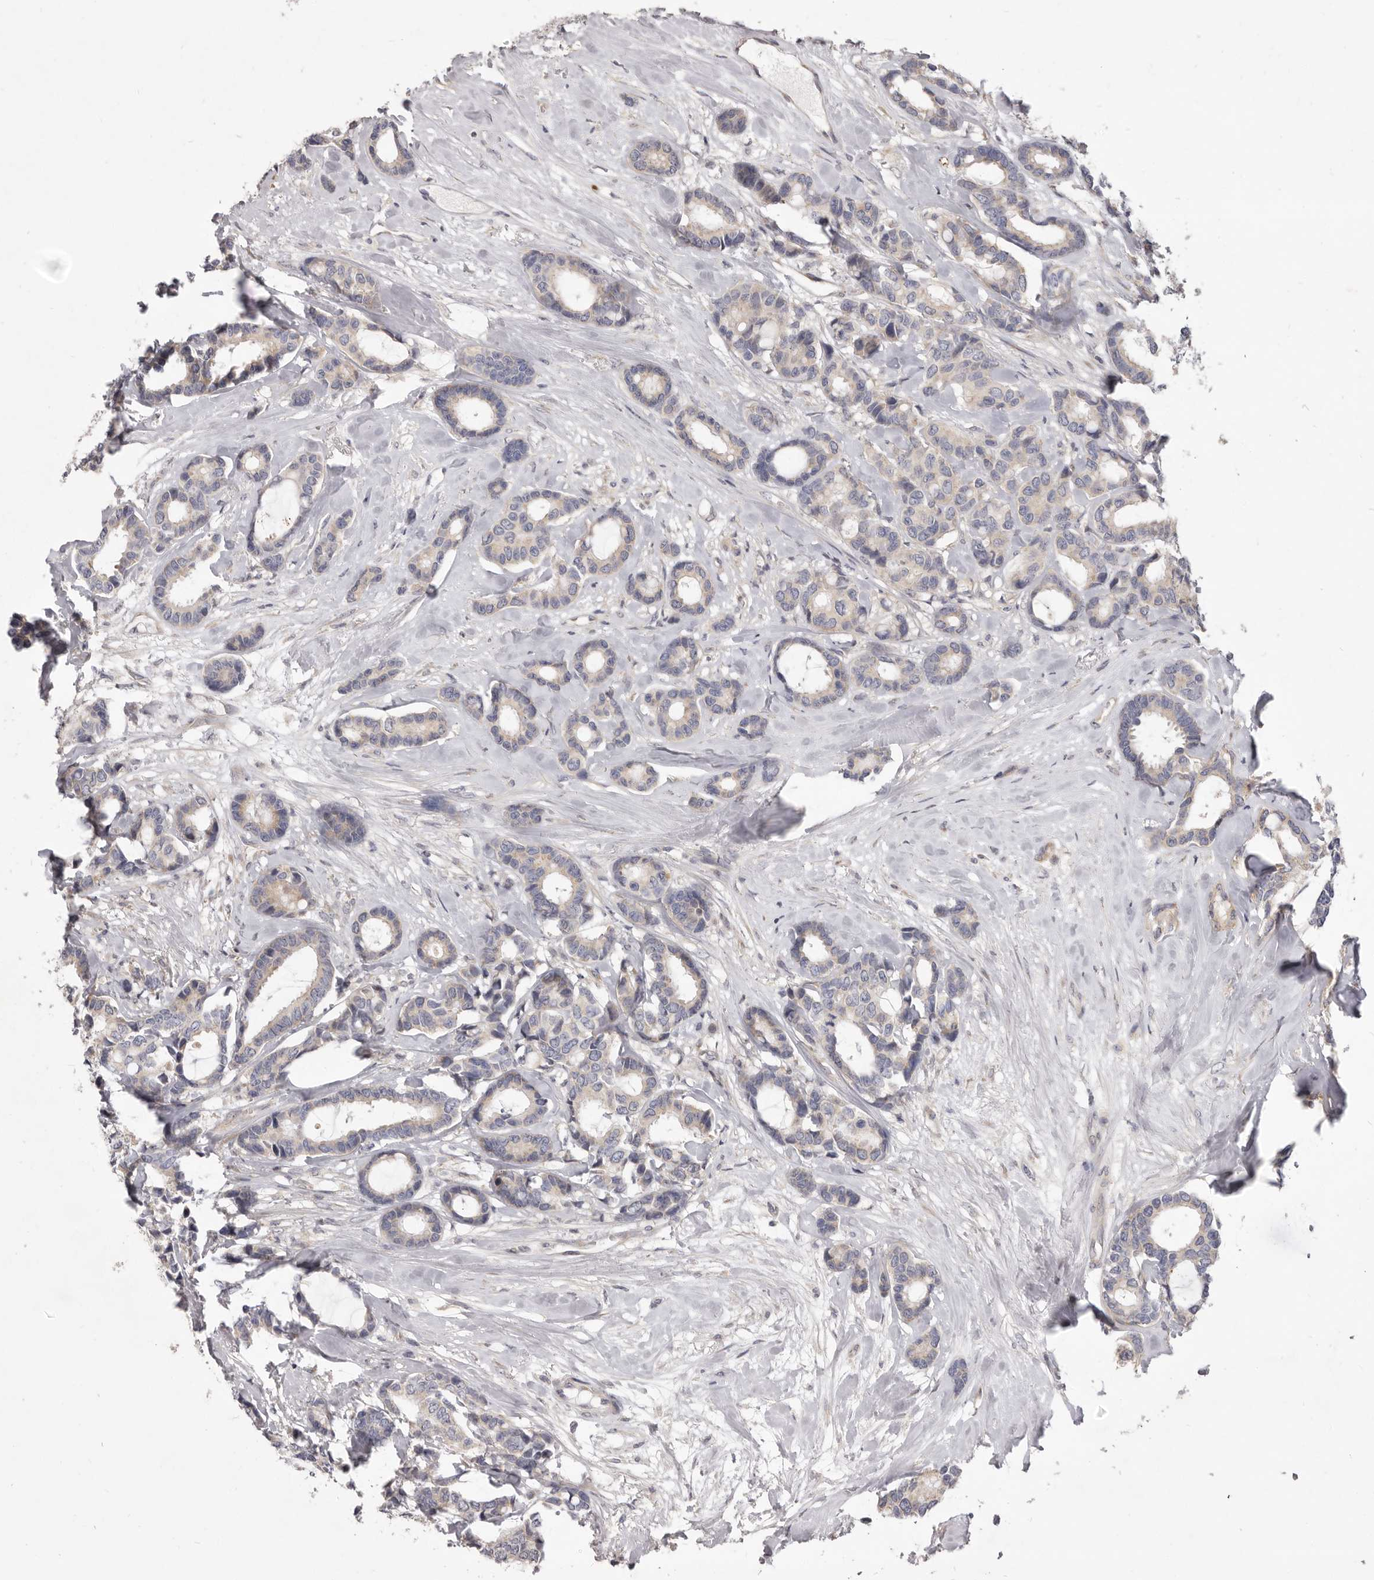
{"staining": {"intensity": "weak", "quantity": "<25%", "location": "cytoplasmic/membranous"}, "tissue": "breast cancer", "cell_type": "Tumor cells", "image_type": "cancer", "snomed": [{"axis": "morphology", "description": "Duct carcinoma"}, {"axis": "topography", "description": "Breast"}], "caption": "Immunohistochemistry (IHC) histopathology image of neoplastic tissue: human breast infiltrating ductal carcinoma stained with DAB (3,3'-diaminobenzidine) demonstrates no significant protein staining in tumor cells.", "gene": "TBC1D8B", "patient": {"sex": "female", "age": 87}}